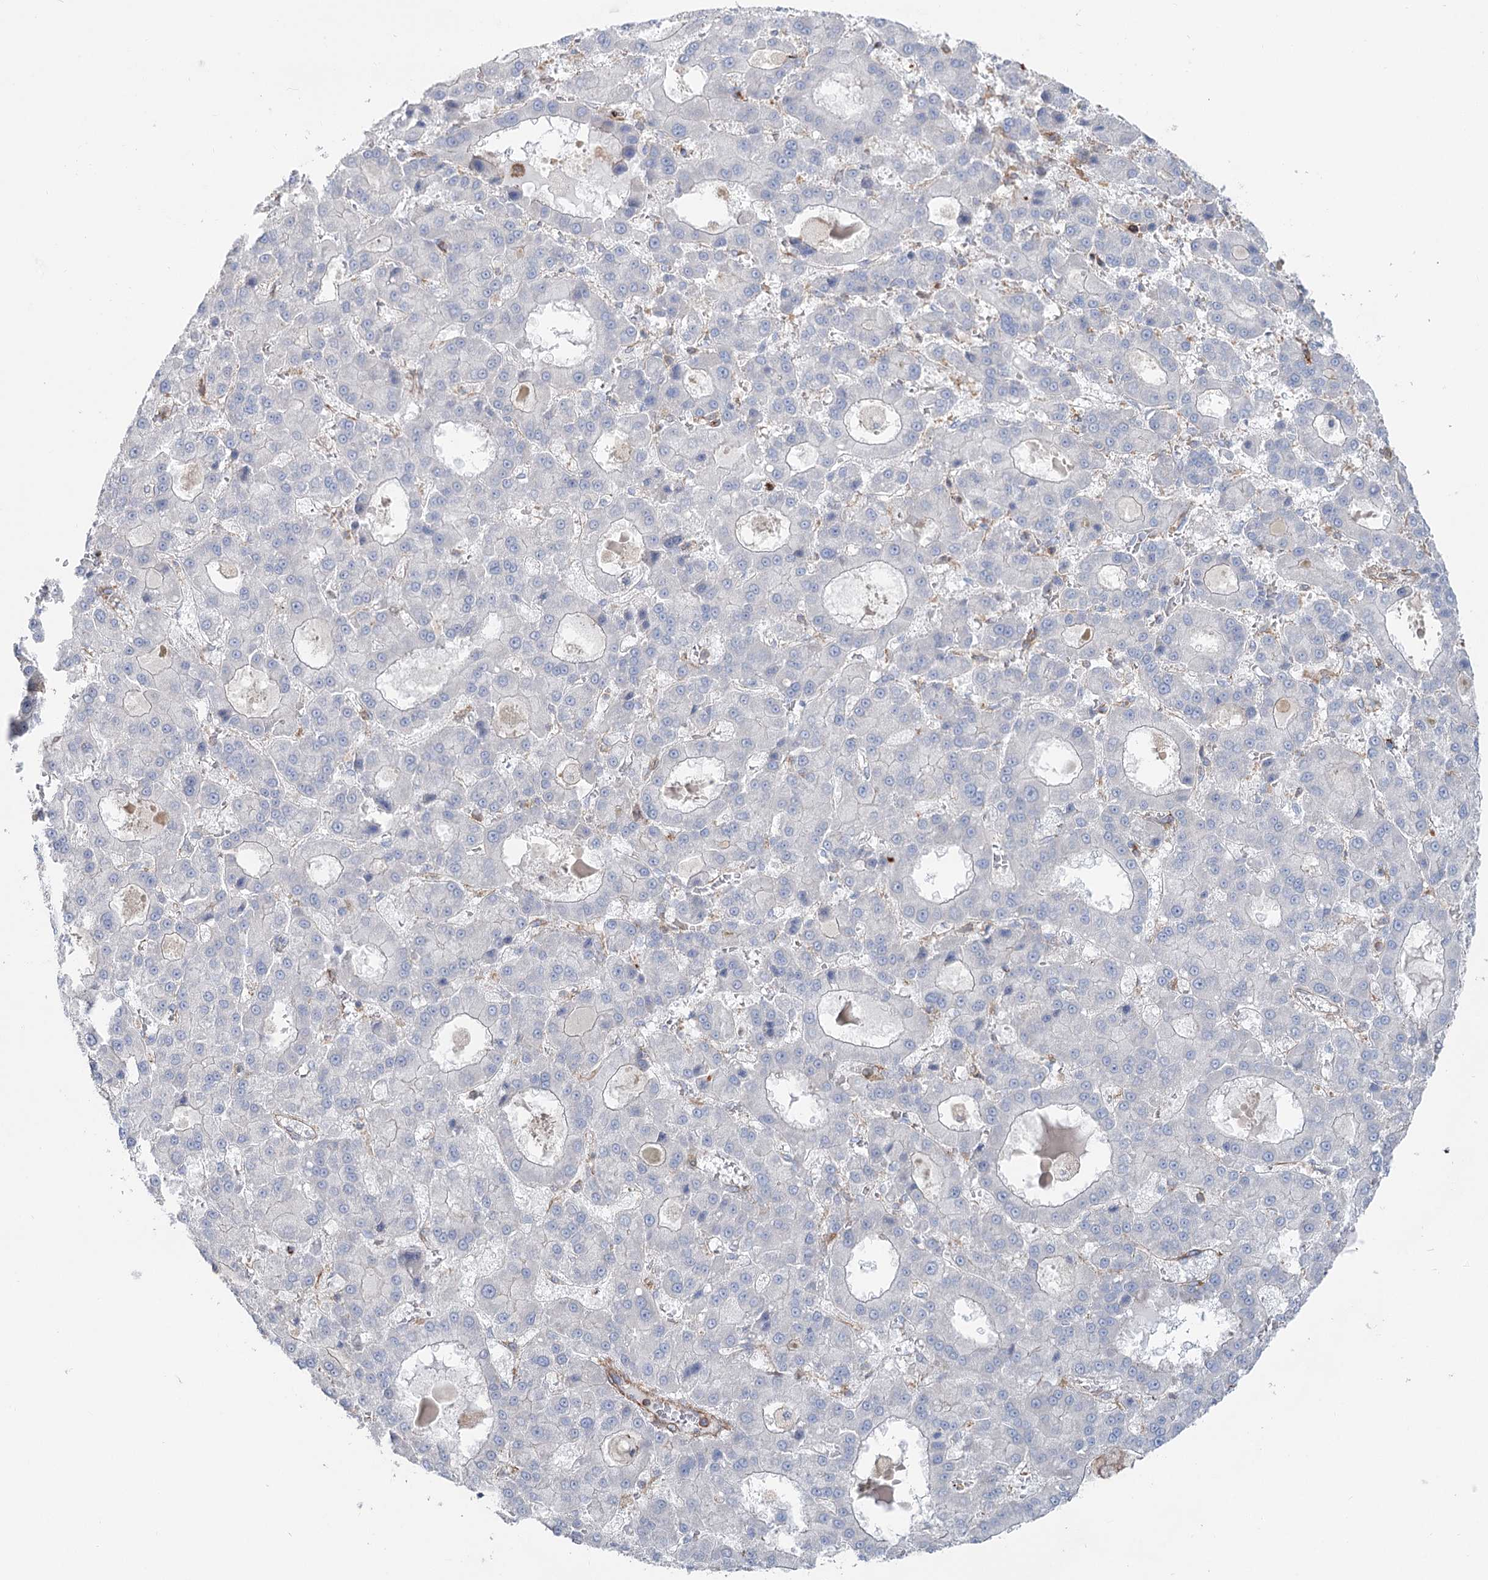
{"staining": {"intensity": "negative", "quantity": "none", "location": "none"}, "tissue": "liver cancer", "cell_type": "Tumor cells", "image_type": "cancer", "snomed": [{"axis": "morphology", "description": "Carcinoma, Hepatocellular, NOS"}, {"axis": "topography", "description": "Liver"}], "caption": "High magnification brightfield microscopy of liver hepatocellular carcinoma stained with DAB (brown) and counterstained with hematoxylin (blue): tumor cells show no significant positivity. (DAB (3,3'-diaminobenzidine) immunohistochemistry (IHC) visualized using brightfield microscopy, high magnification).", "gene": "LARP1B", "patient": {"sex": "male", "age": 70}}